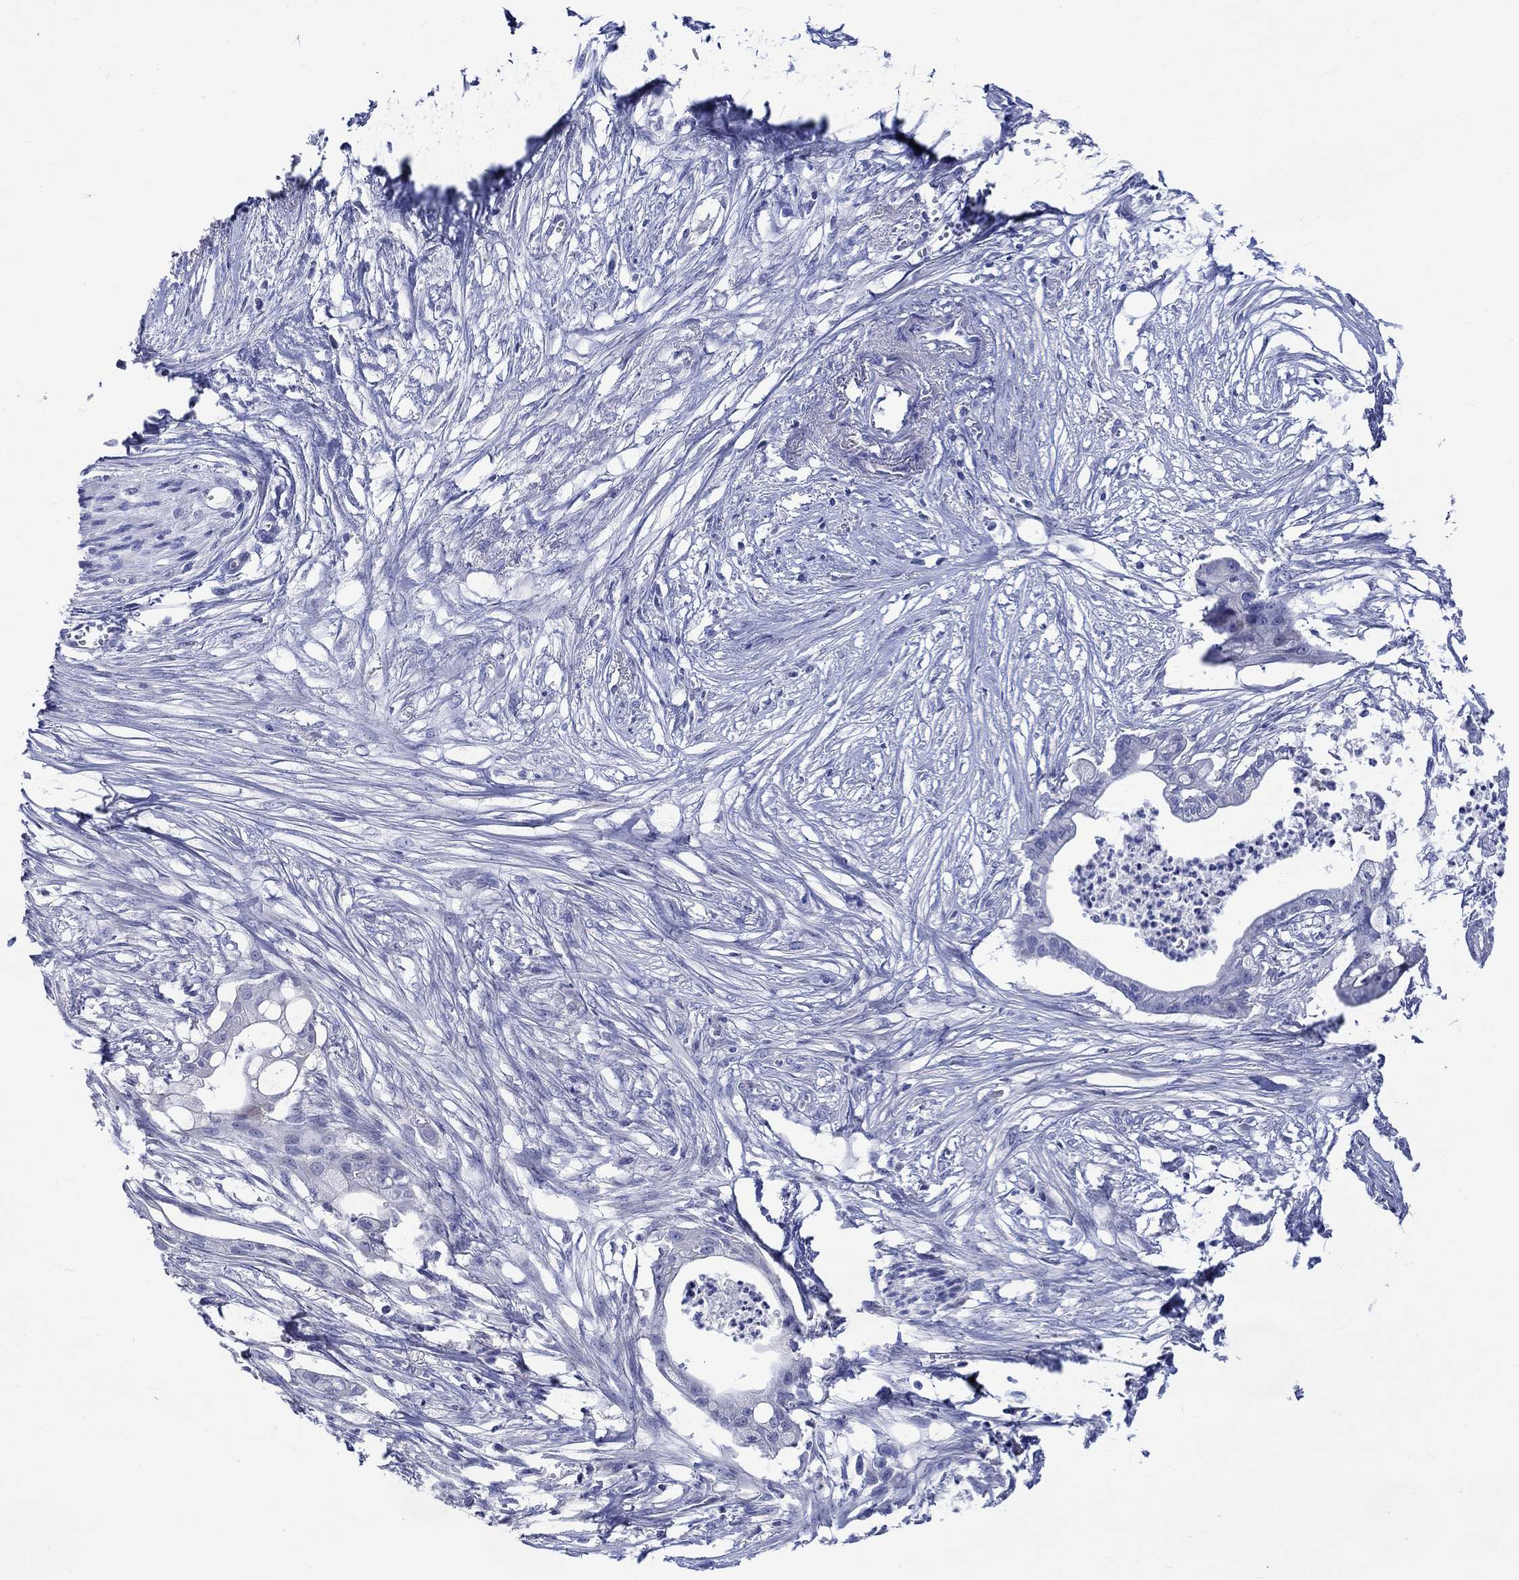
{"staining": {"intensity": "negative", "quantity": "none", "location": "none"}, "tissue": "pancreatic cancer", "cell_type": "Tumor cells", "image_type": "cancer", "snomed": [{"axis": "morphology", "description": "Normal tissue, NOS"}, {"axis": "morphology", "description": "Adenocarcinoma, NOS"}, {"axis": "topography", "description": "Pancreas"}], "caption": "Pancreatic adenocarcinoma was stained to show a protein in brown. There is no significant positivity in tumor cells.", "gene": "NRIP3", "patient": {"sex": "female", "age": 58}}